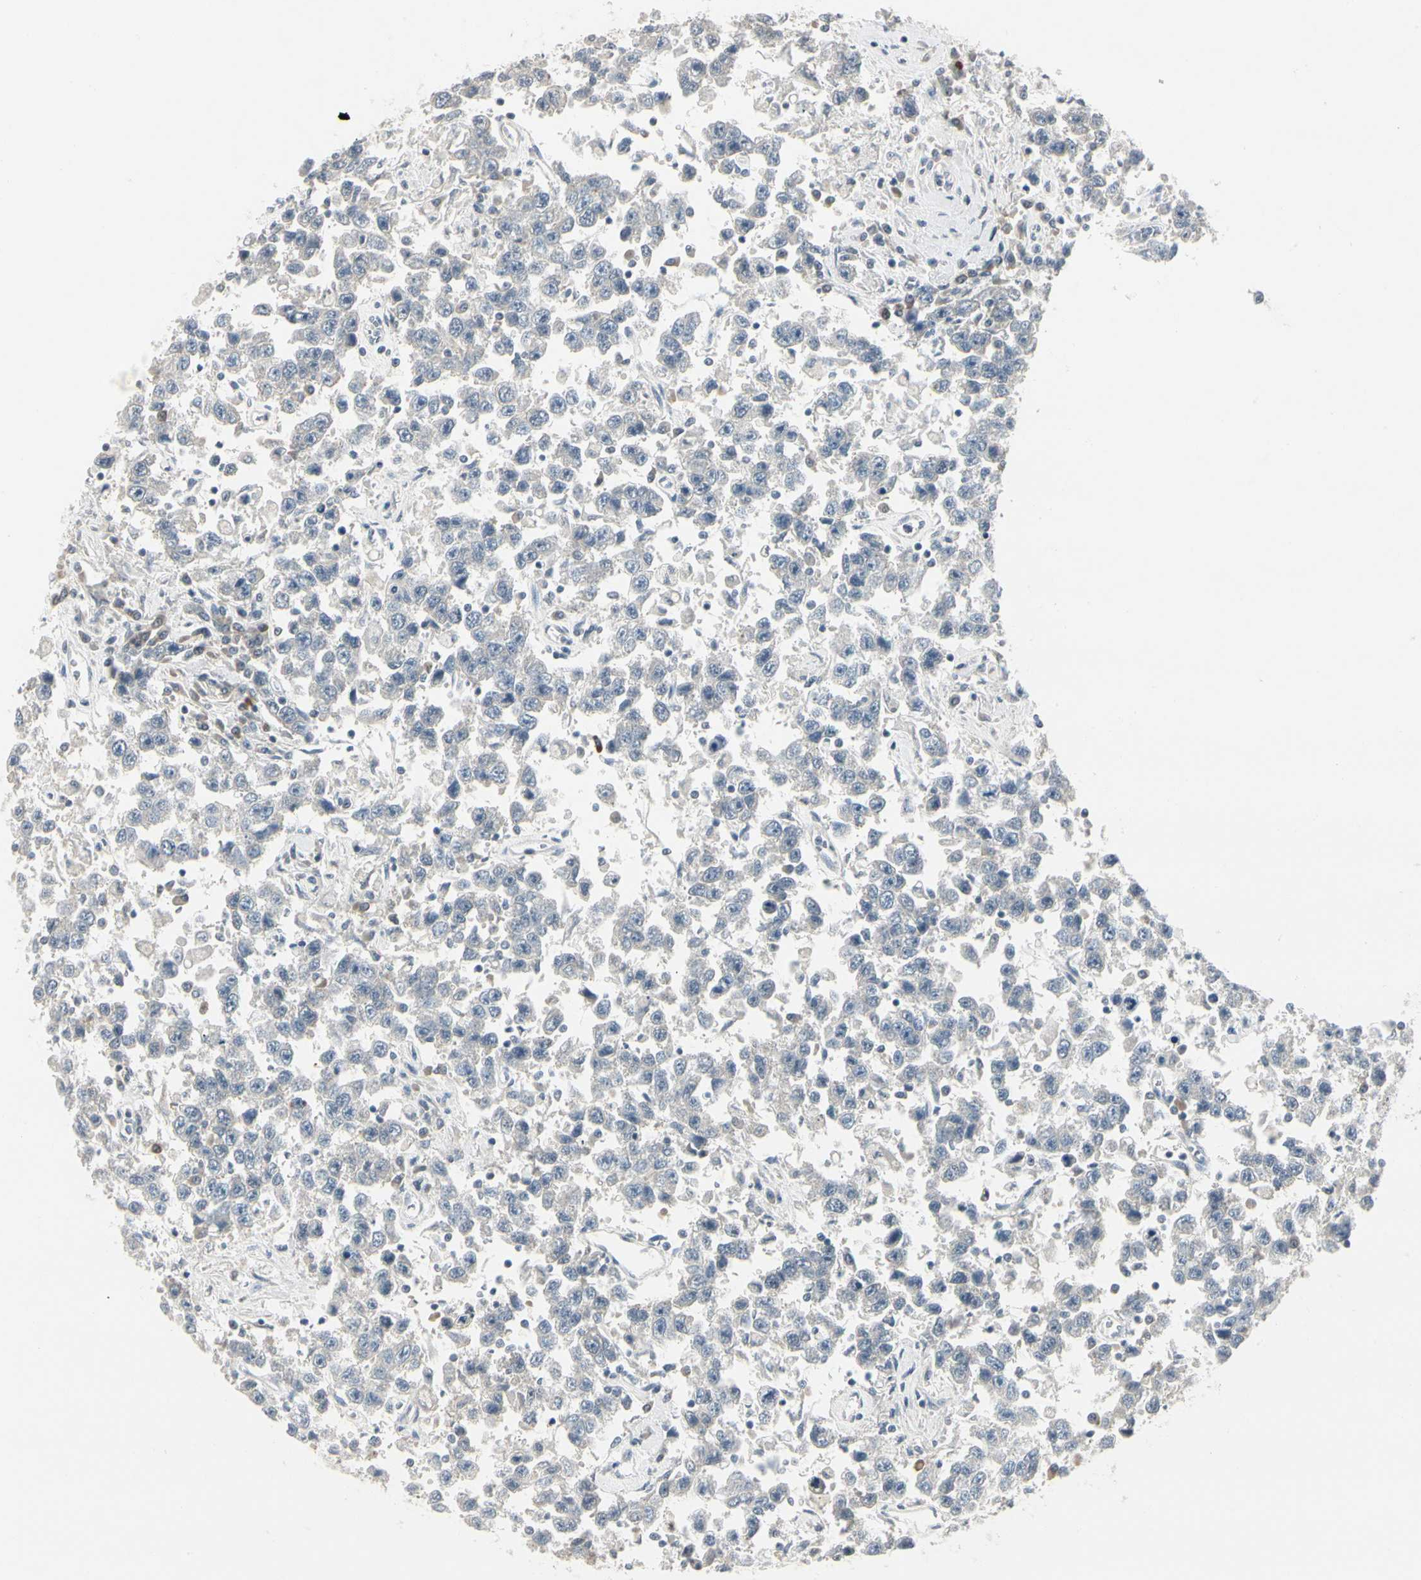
{"staining": {"intensity": "negative", "quantity": "none", "location": "none"}, "tissue": "testis cancer", "cell_type": "Tumor cells", "image_type": "cancer", "snomed": [{"axis": "morphology", "description": "Seminoma, NOS"}, {"axis": "topography", "description": "Testis"}], "caption": "High power microscopy image of an immunohistochemistry histopathology image of testis cancer, revealing no significant positivity in tumor cells.", "gene": "DMPK", "patient": {"sex": "male", "age": 41}}